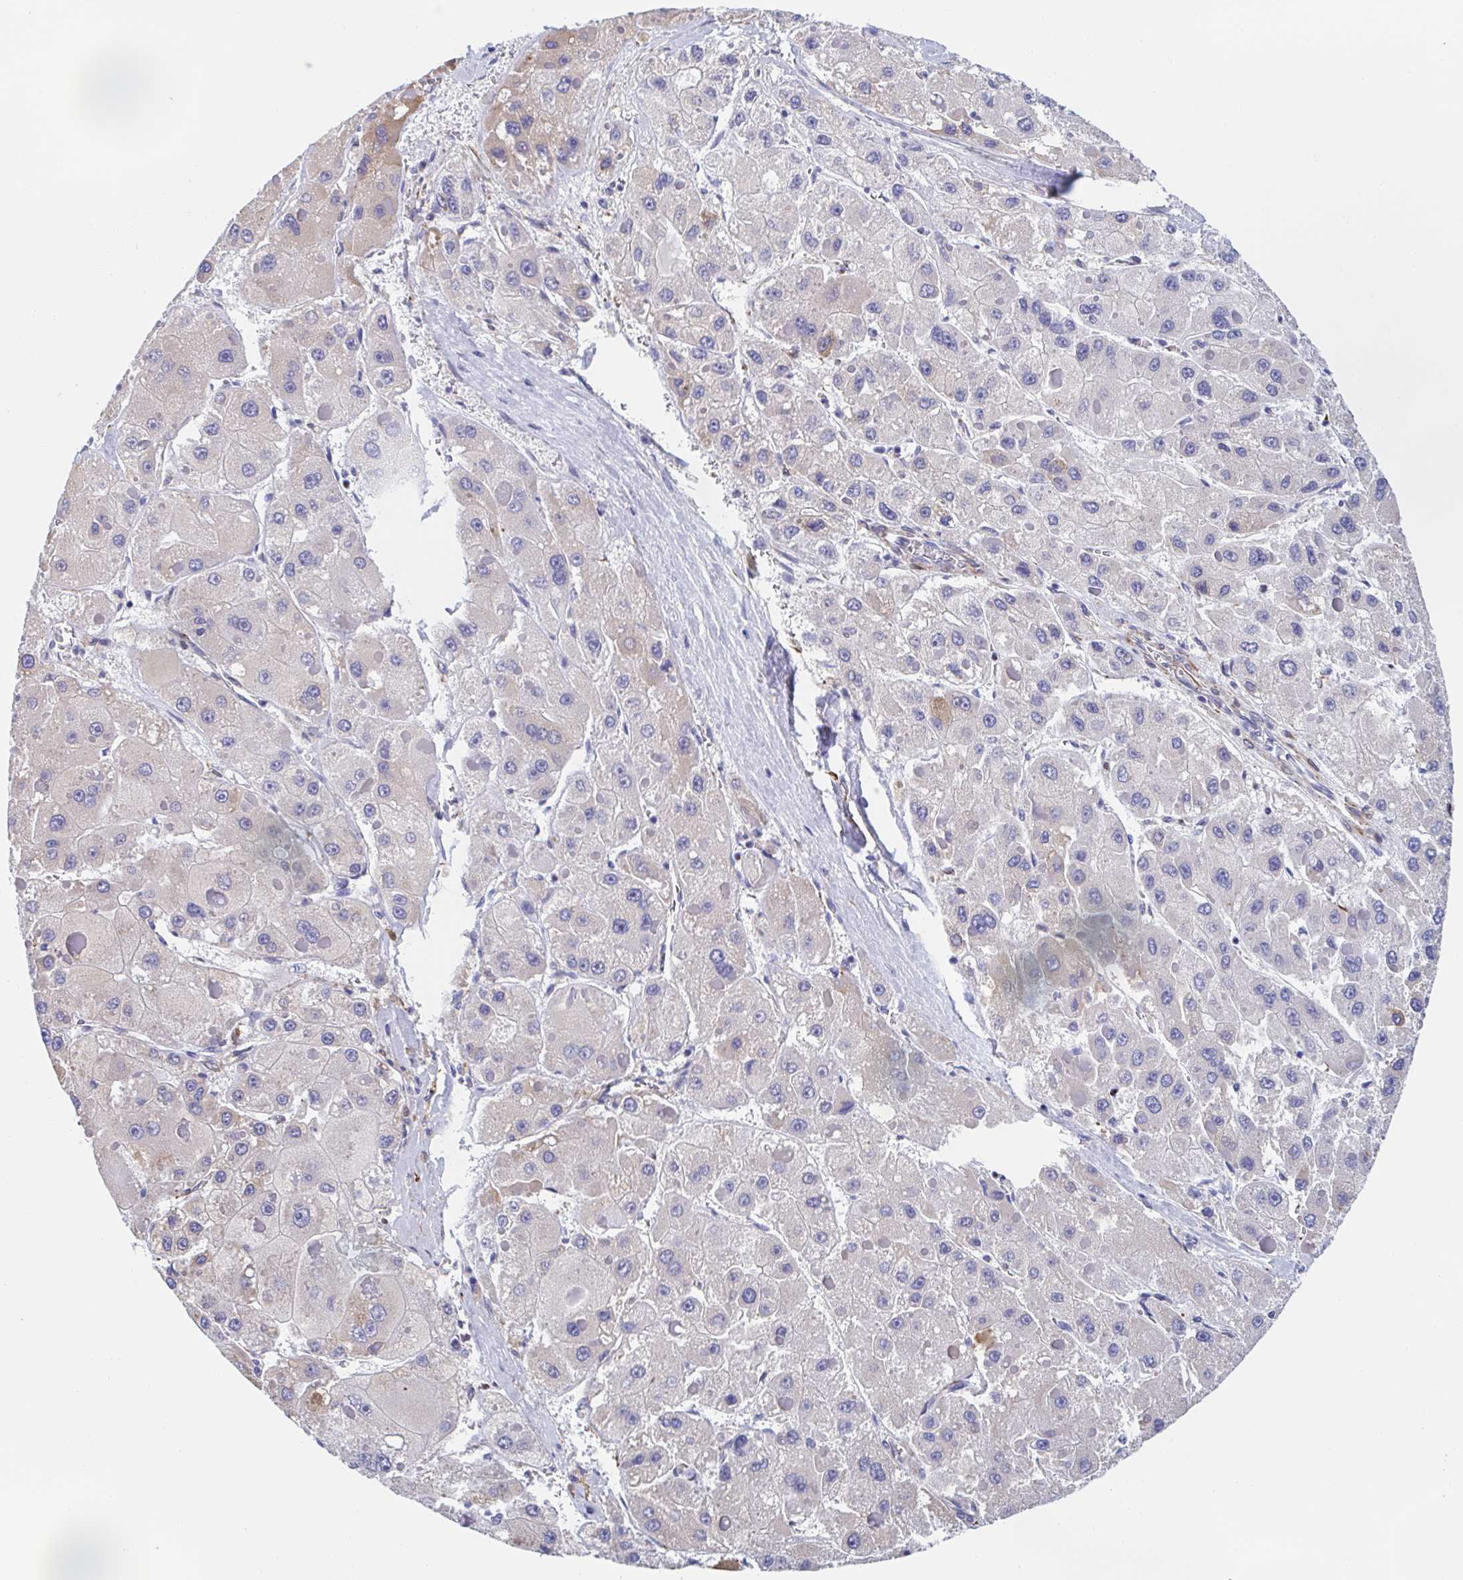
{"staining": {"intensity": "negative", "quantity": "none", "location": "none"}, "tissue": "liver cancer", "cell_type": "Tumor cells", "image_type": "cancer", "snomed": [{"axis": "morphology", "description": "Carcinoma, Hepatocellular, NOS"}, {"axis": "topography", "description": "Liver"}], "caption": "Image shows no protein positivity in tumor cells of liver cancer tissue. (DAB immunohistochemistry (IHC) visualized using brightfield microscopy, high magnification).", "gene": "KLC3", "patient": {"sex": "female", "age": 73}}